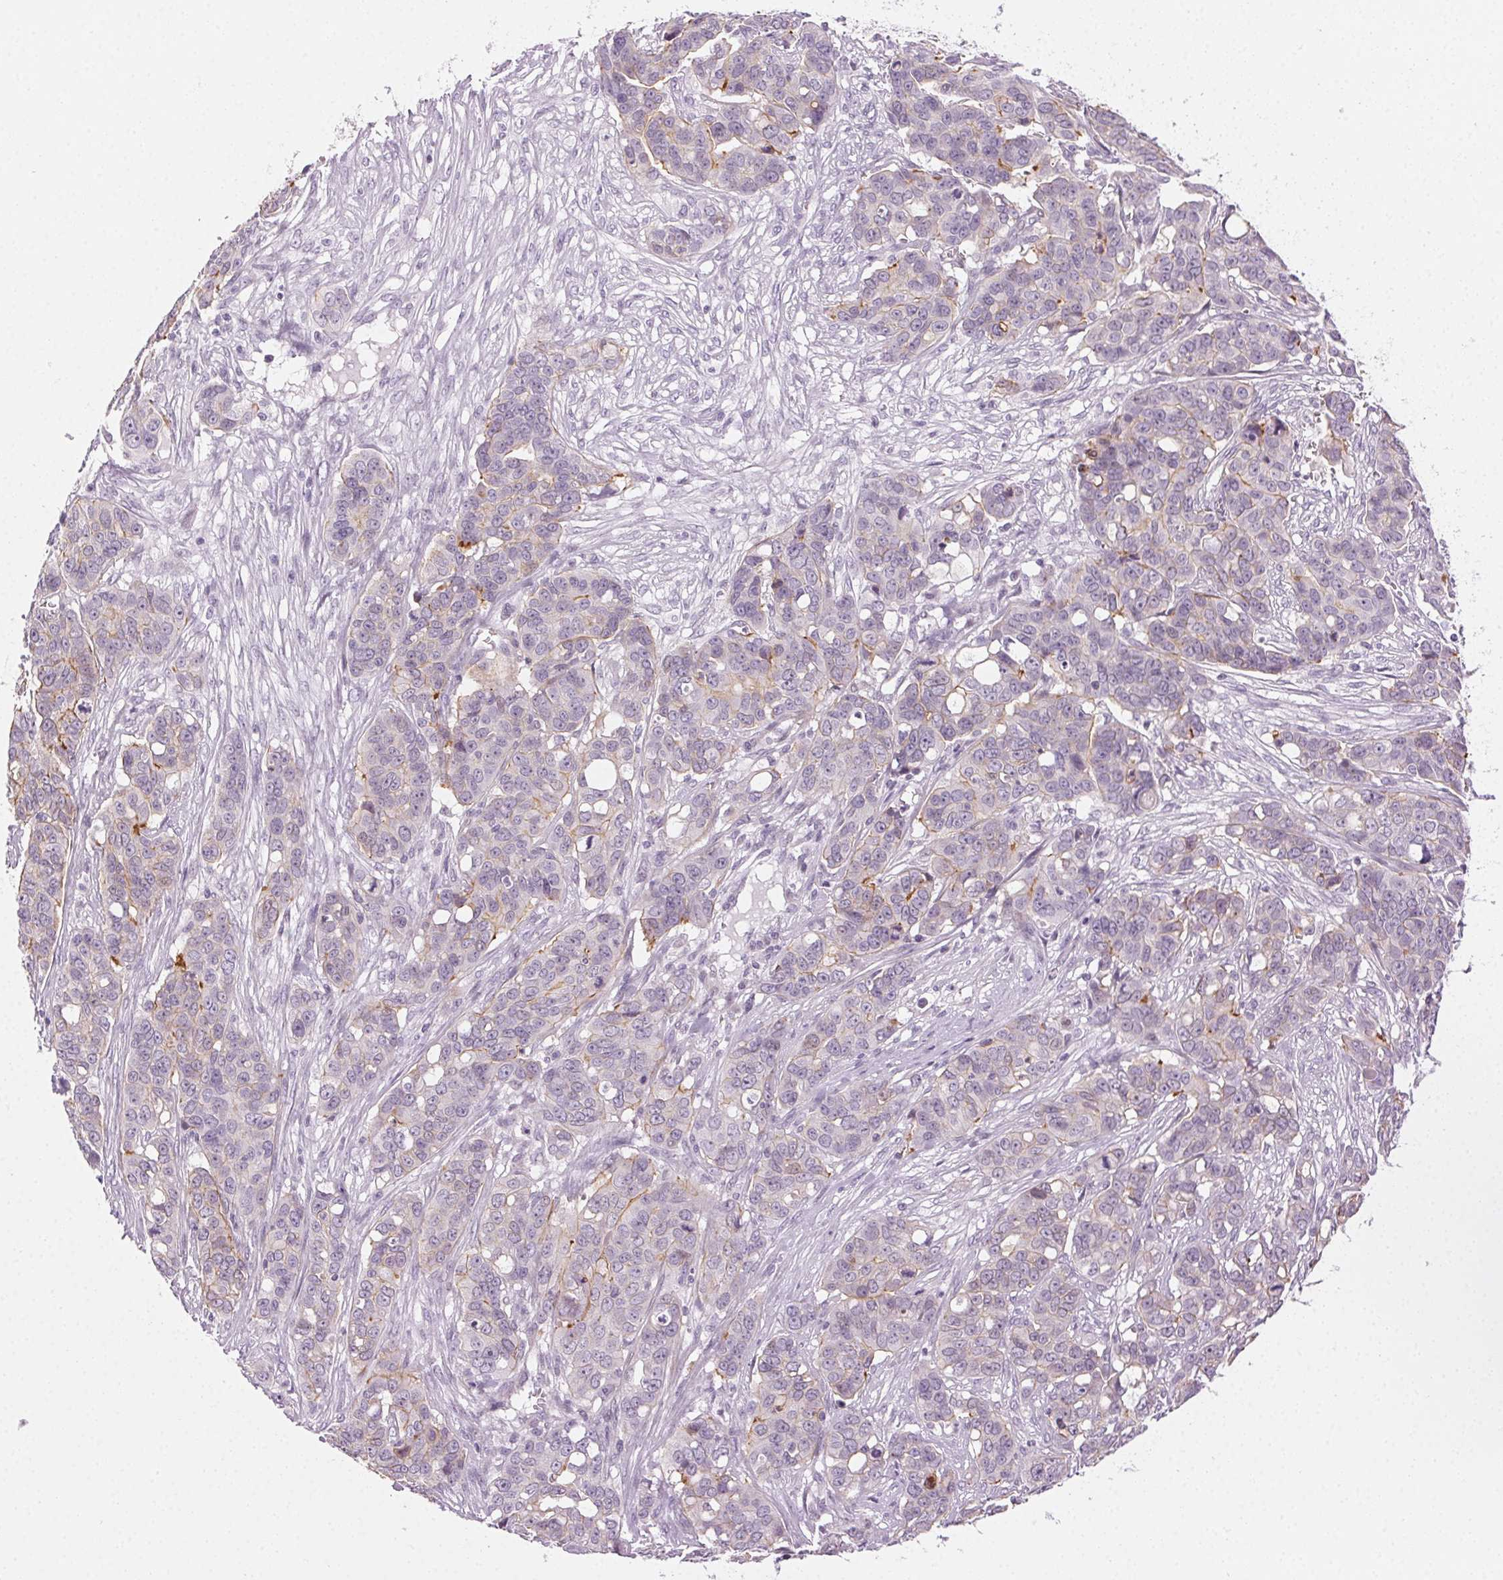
{"staining": {"intensity": "moderate", "quantity": "<25%", "location": "cytoplasmic/membranous"}, "tissue": "ovarian cancer", "cell_type": "Tumor cells", "image_type": "cancer", "snomed": [{"axis": "morphology", "description": "Carcinoma, endometroid"}, {"axis": "topography", "description": "Ovary"}], "caption": "Protein positivity by immunohistochemistry (IHC) shows moderate cytoplasmic/membranous staining in approximately <25% of tumor cells in ovarian endometroid carcinoma.", "gene": "AIF1L", "patient": {"sex": "female", "age": 78}}